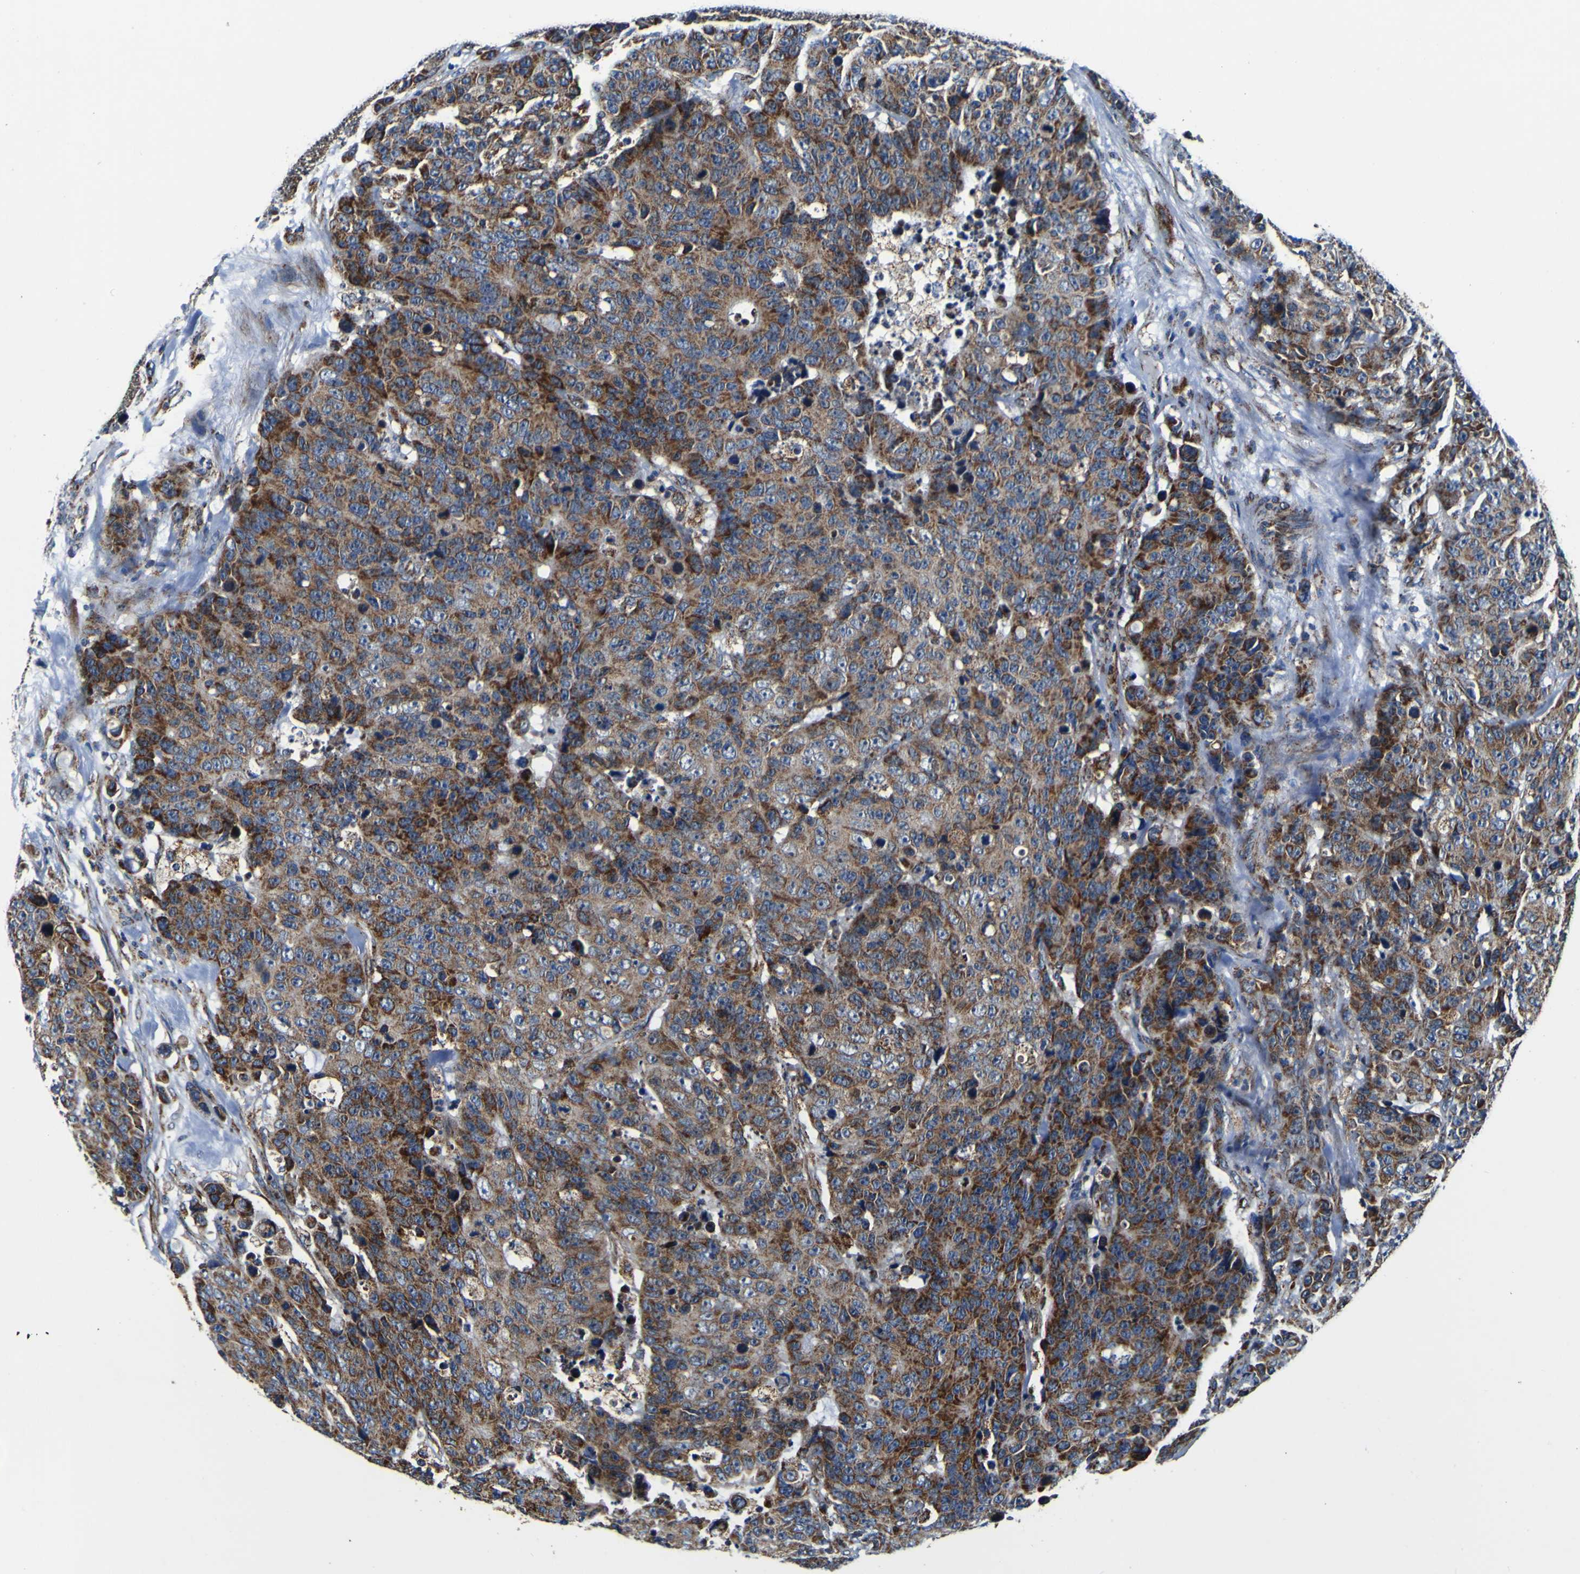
{"staining": {"intensity": "moderate", "quantity": ">75%", "location": "cytoplasmic/membranous"}, "tissue": "colorectal cancer", "cell_type": "Tumor cells", "image_type": "cancer", "snomed": [{"axis": "morphology", "description": "Adenocarcinoma, NOS"}, {"axis": "topography", "description": "Colon"}], "caption": "Tumor cells display medium levels of moderate cytoplasmic/membranous staining in approximately >75% of cells in human colorectal adenocarcinoma.", "gene": "PTRH2", "patient": {"sex": "female", "age": 86}}